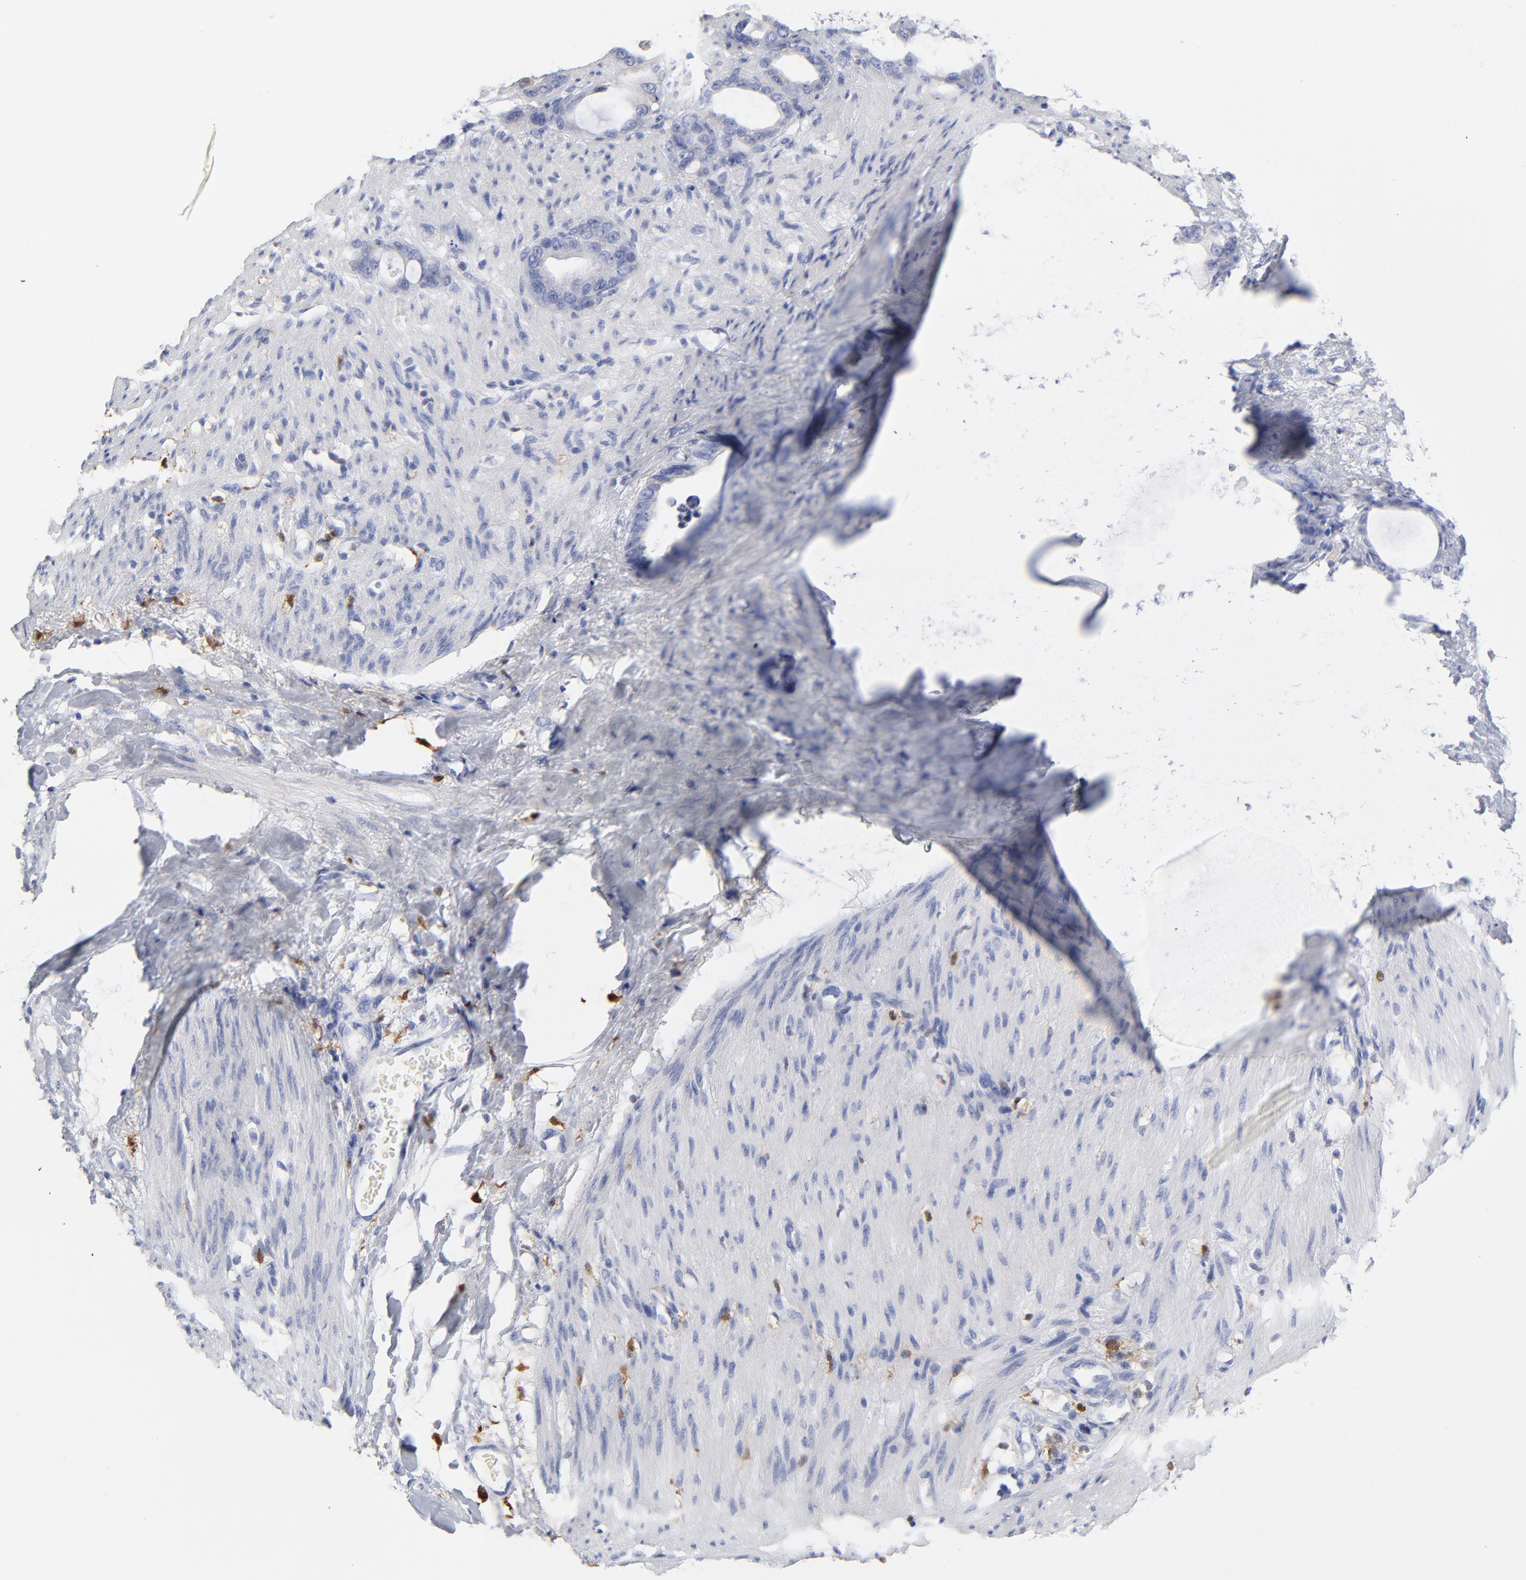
{"staining": {"intensity": "negative", "quantity": "none", "location": "none"}, "tissue": "stomach cancer", "cell_type": "Tumor cells", "image_type": "cancer", "snomed": [{"axis": "morphology", "description": "Adenocarcinoma, NOS"}, {"axis": "topography", "description": "Stomach"}], "caption": "Stomach cancer was stained to show a protein in brown. There is no significant staining in tumor cells. (IHC, brightfield microscopy, high magnification).", "gene": "PTP4A1", "patient": {"sex": "female", "age": 75}}